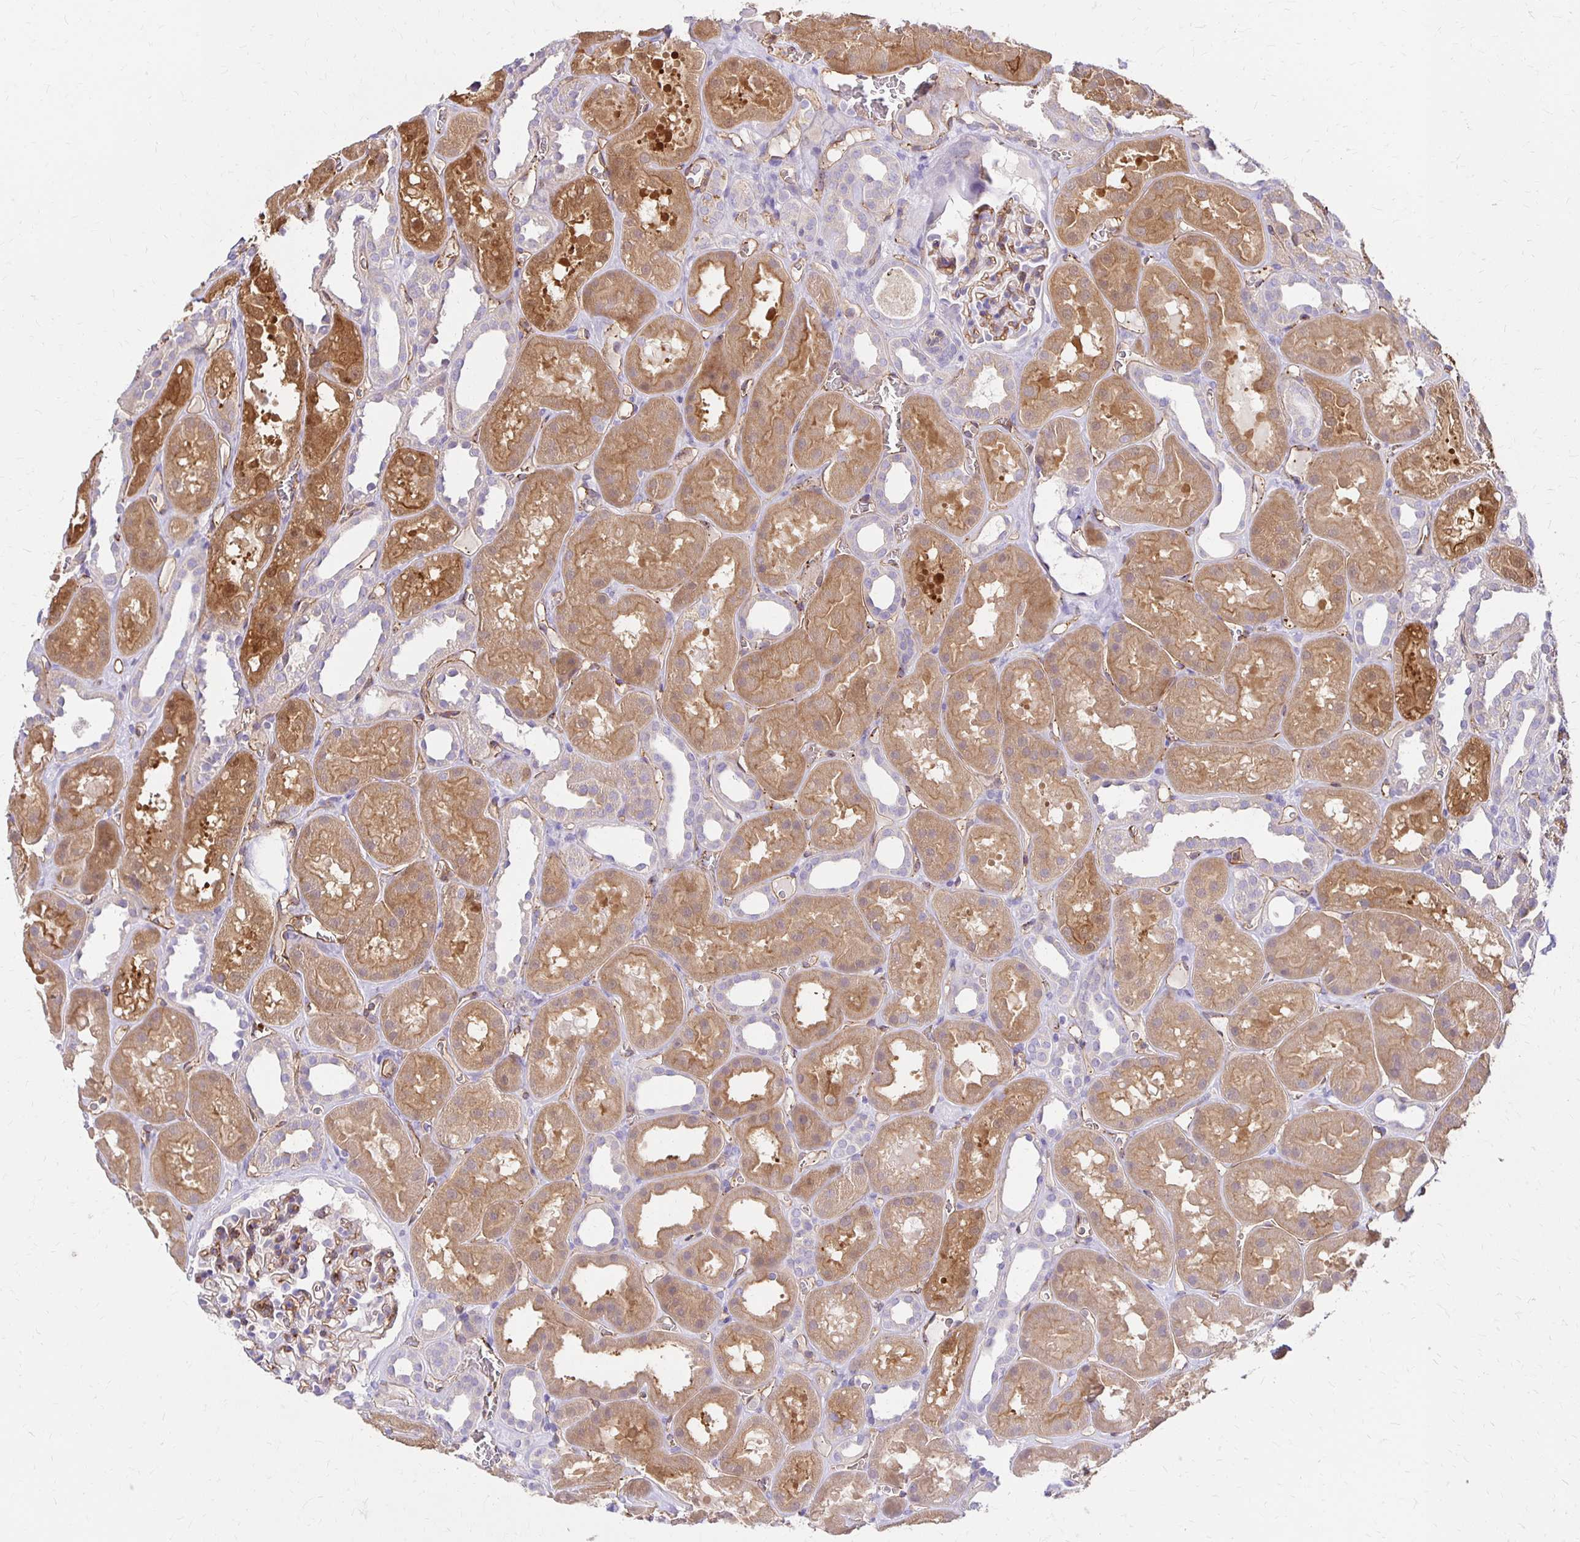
{"staining": {"intensity": "moderate", "quantity": "25%-75%", "location": "cytoplasmic/membranous"}, "tissue": "kidney", "cell_type": "Cells in glomeruli", "image_type": "normal", "snomed": [{"axis": "morphology", "description": "Normal tissue, NOS"}, {"axis": "topography", "description": "Kidney"}], "caption": "Brown immunohistochemical staining in normal human kidney demonstrates moderate cytoplasmic/membranous positivity in approximately 25%-75% of cells in glomeruli.", "gene": "TTYH1", "patient": {"sex": "female", "age": 41}}